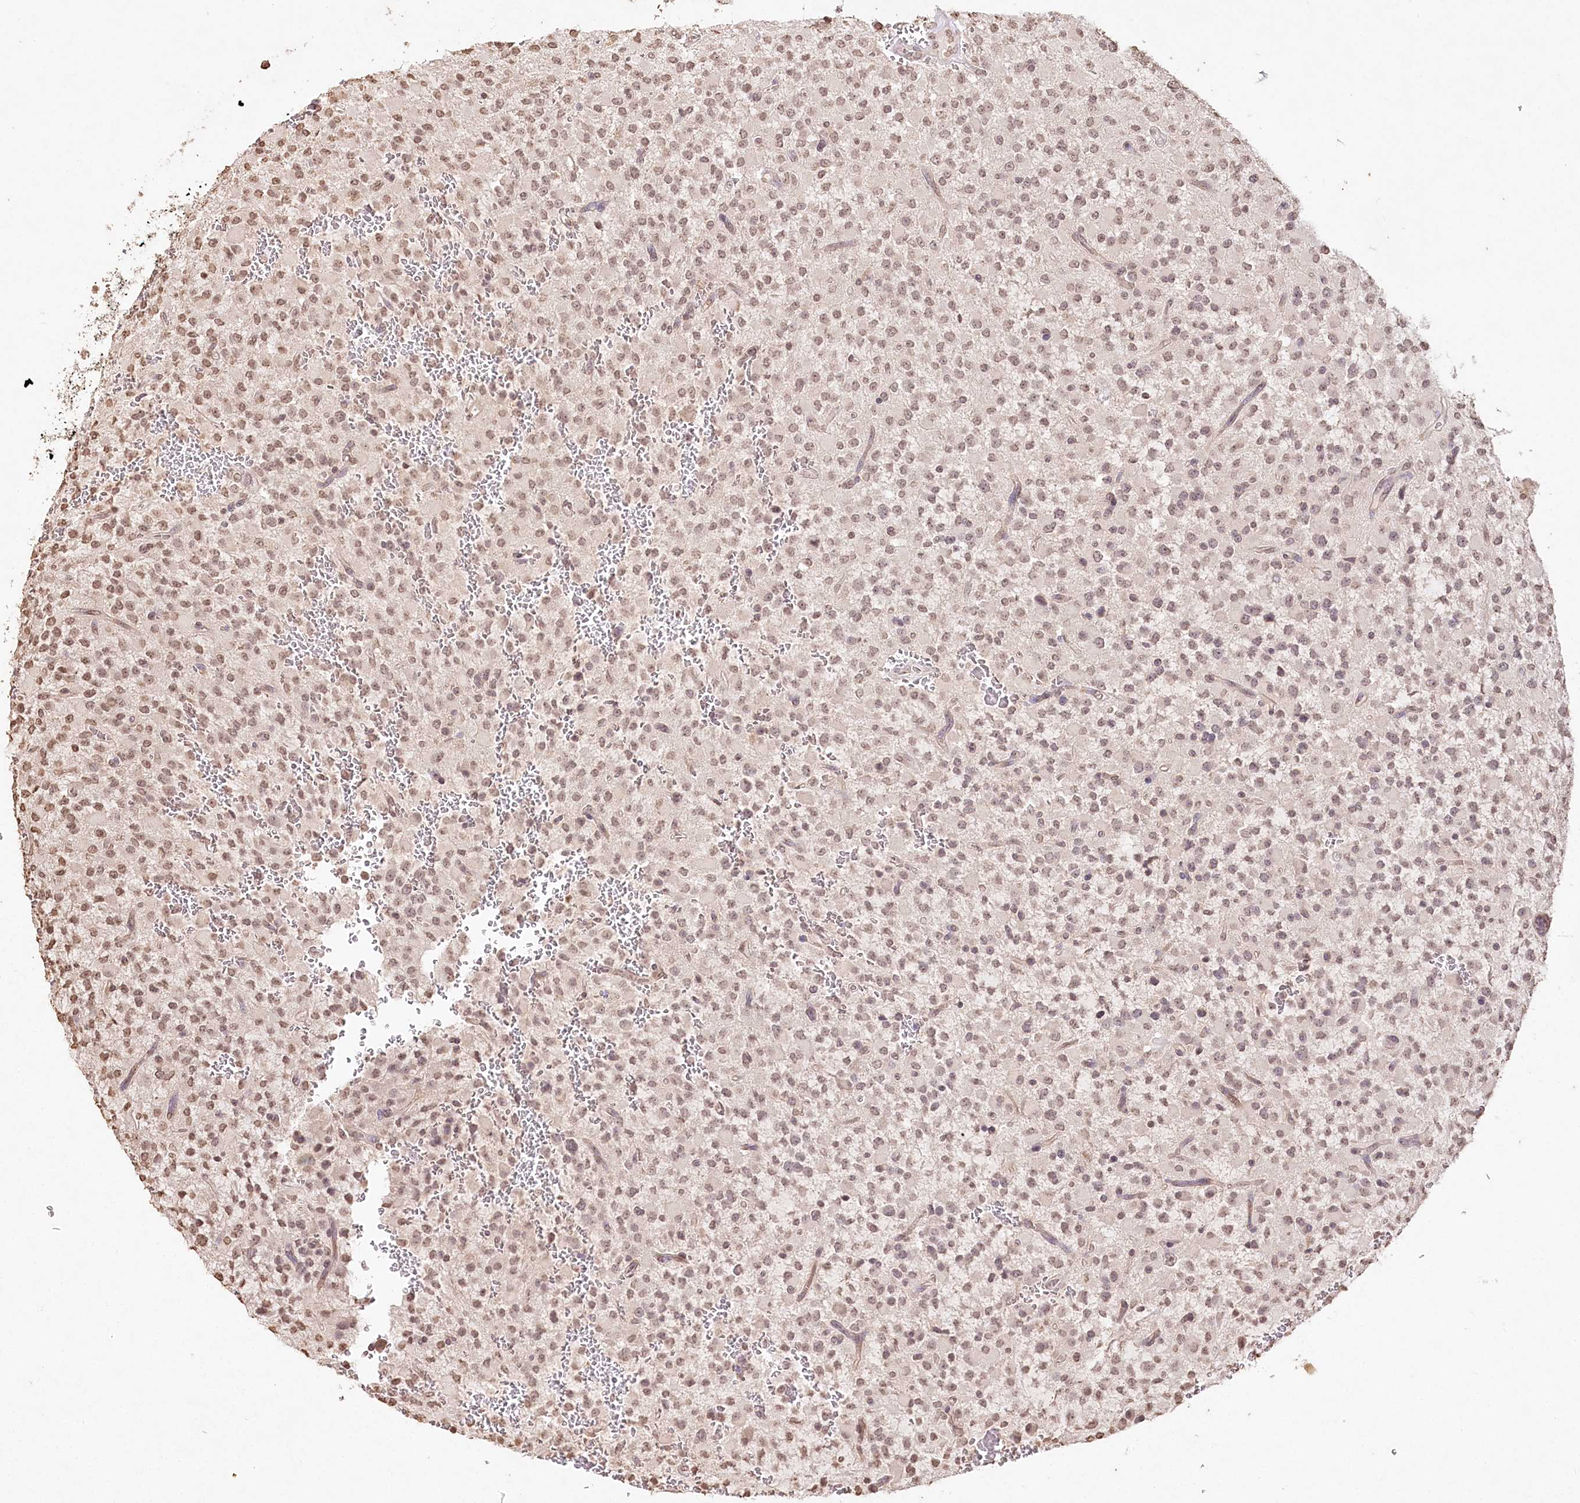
{"staining": {"intensity": "moderate", "quantity": ">75%", "location": "nuclear"}, "tissue": "glioma", "cell_type": "Tumor cells", "image_type": "cancer", "snomed": [{"axis": "morphology", "description": "Glioma, malignant, High grade"}, {"axis": "topography", "description": "Brain"}], "caption": "Immunohistochemistry (IHC) histopathology image of glioma stained for a protein (brown), which shows medium levels of moderate nuclear expression in approximately >75% of tumor cells.", "gene": "DMXL1", "patient": {"sex": "male", "age": 34}}